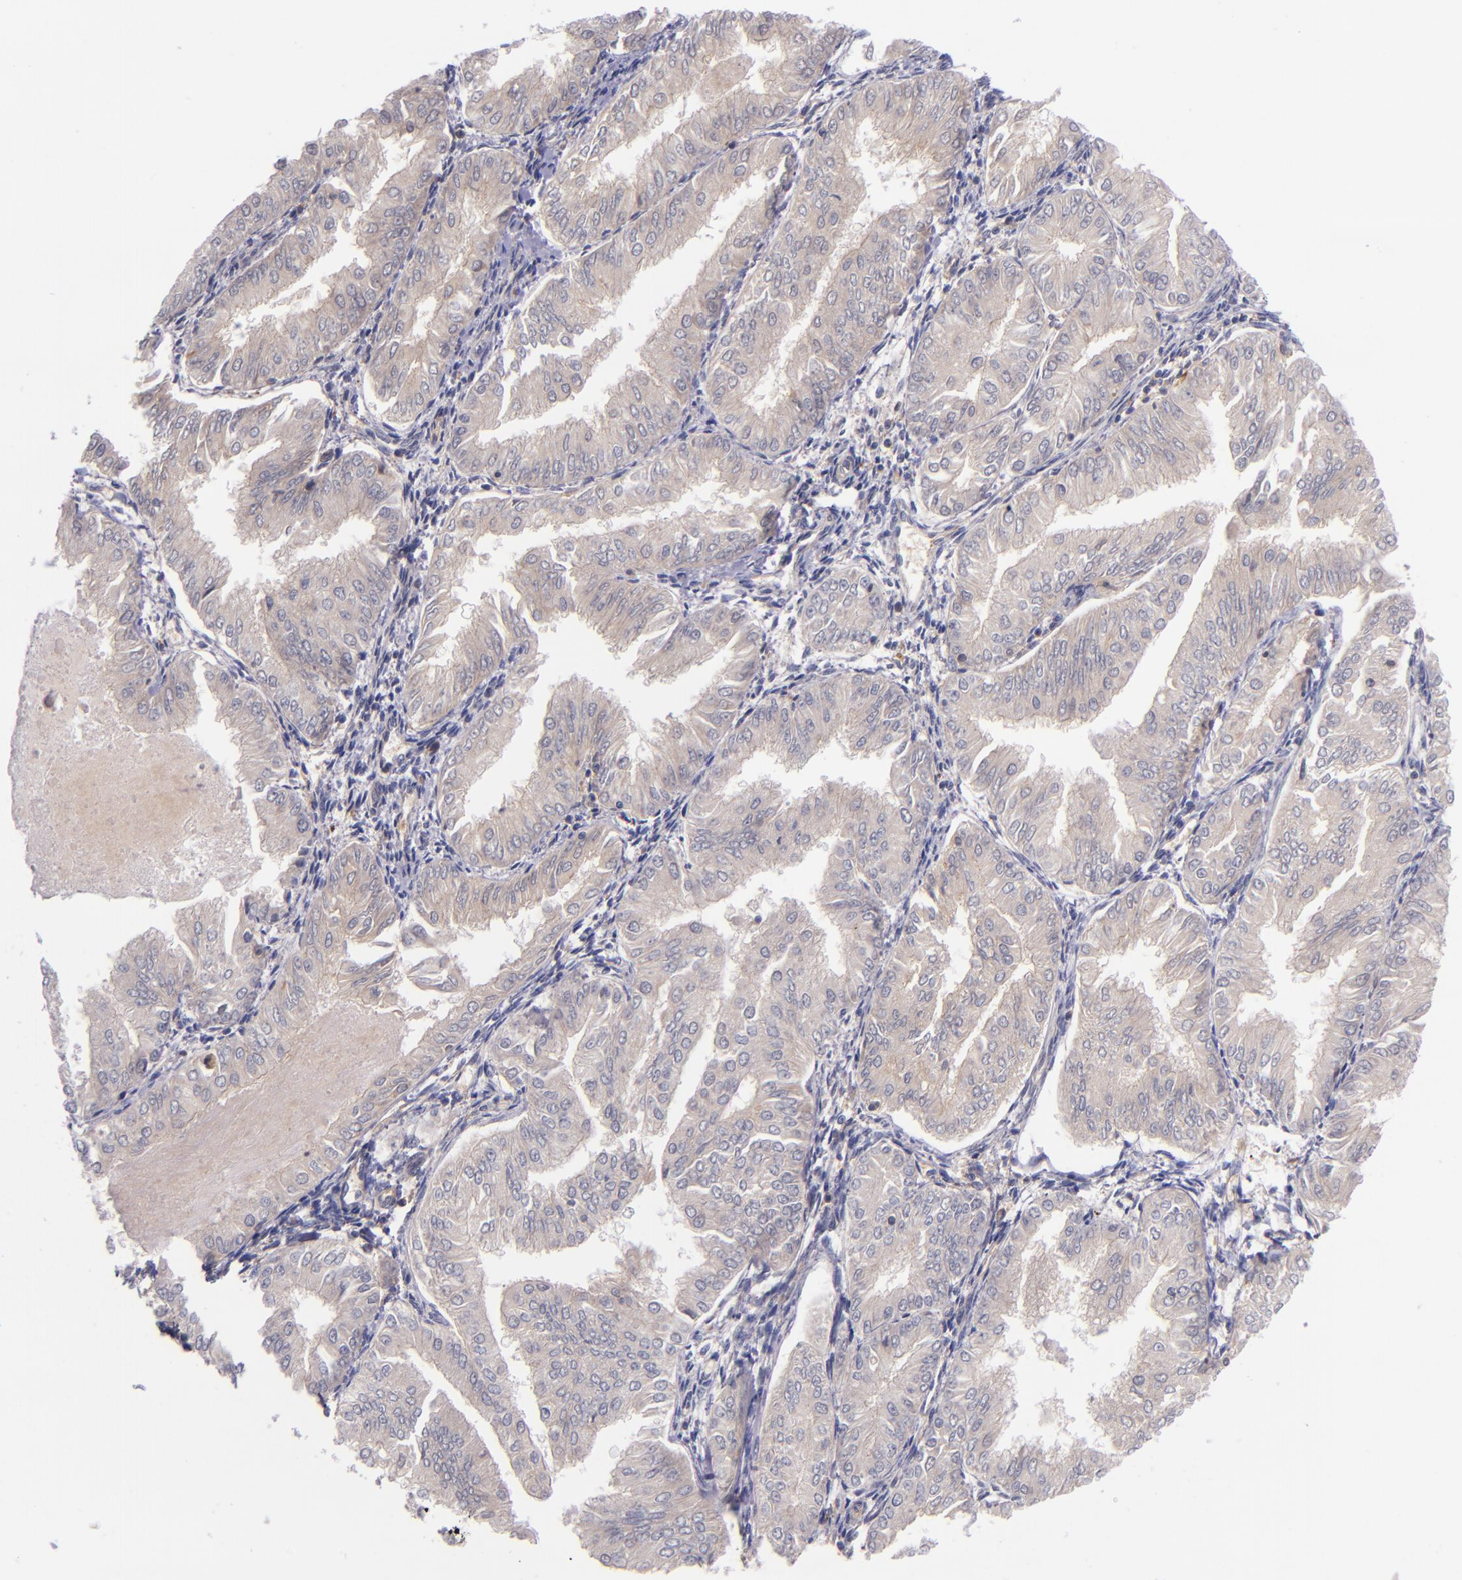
{"staining": {"intensity": "weak", "quantity": ">75%", "location": "cytoplasmic/membranous"}, "tissue": "endometrial cancer", "cell_type": "Tumor cells", "image_type": "cancer", "snomed": [{"axis": "morphology", "description": "Adenocarcinoma, NOS"}, {"axis": "topography", "description": "Endometrium"}], "caption": "Protein staining exhibits weak cytoplasmic/membranous positivity in approximately >75% of tumor cells in adenocarcinoma (endometrial).", "gene": "RBP4", "patient": {"sex": "female", "age": 53}}